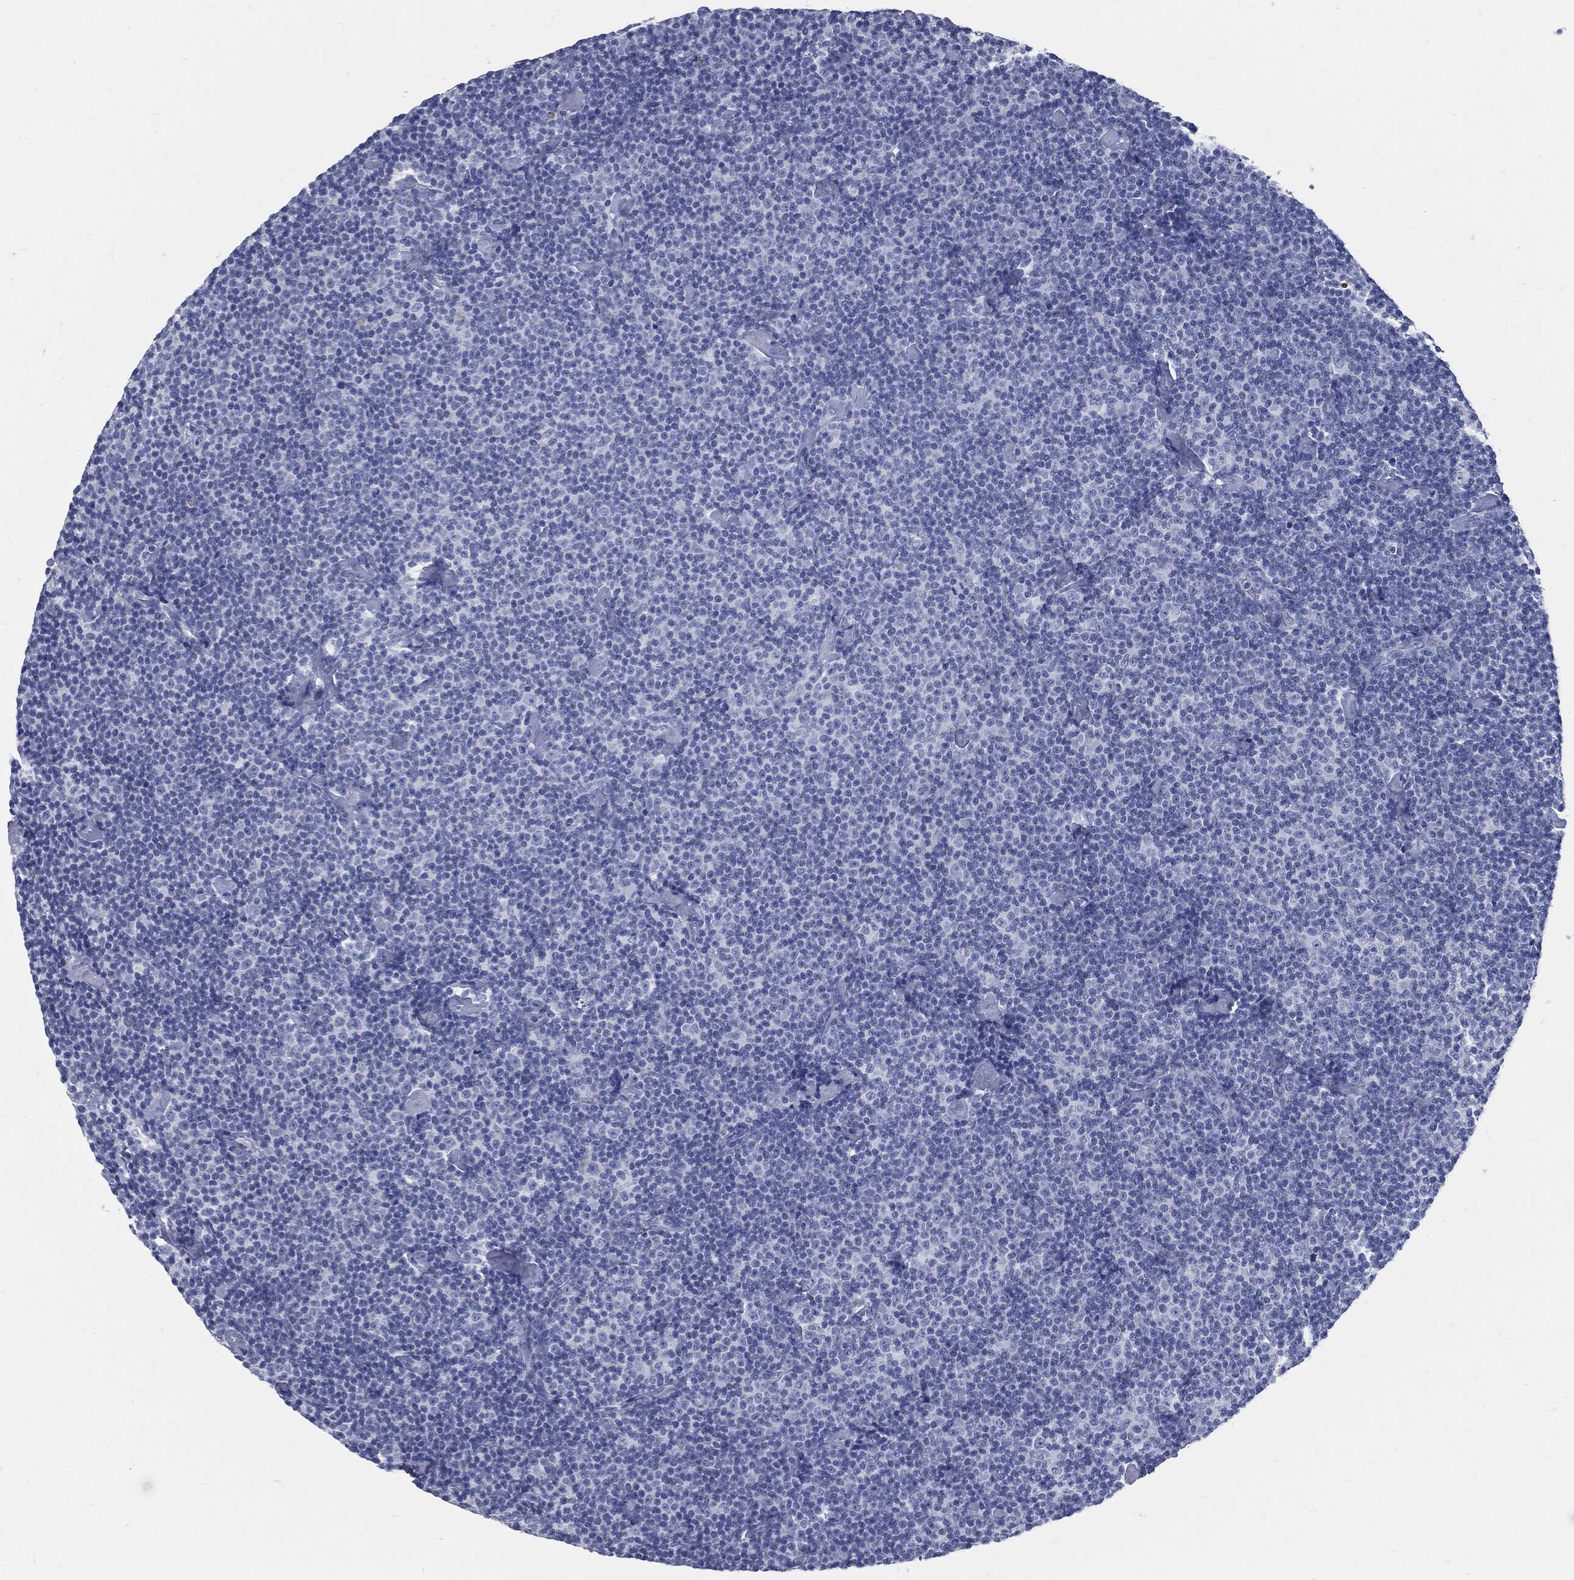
{"staining": {"intensity": "negative", "quantity": "none", "location": "none"}, "tissue": "lymphoma", "cell_type": "Tumor cells", "image_type": "cancer", "snomed": [{"axis": "morphology", "description": "Malignant lymphoma, non-Hodgkin's type, Low grade"}, {"axis": "topography", "description": "Lymph node"}], "caption": "Tumor cells show no significant protein positivity in lymphoma.", "gene": "MST1", "patient": {"sex": "male", "age": 81}}